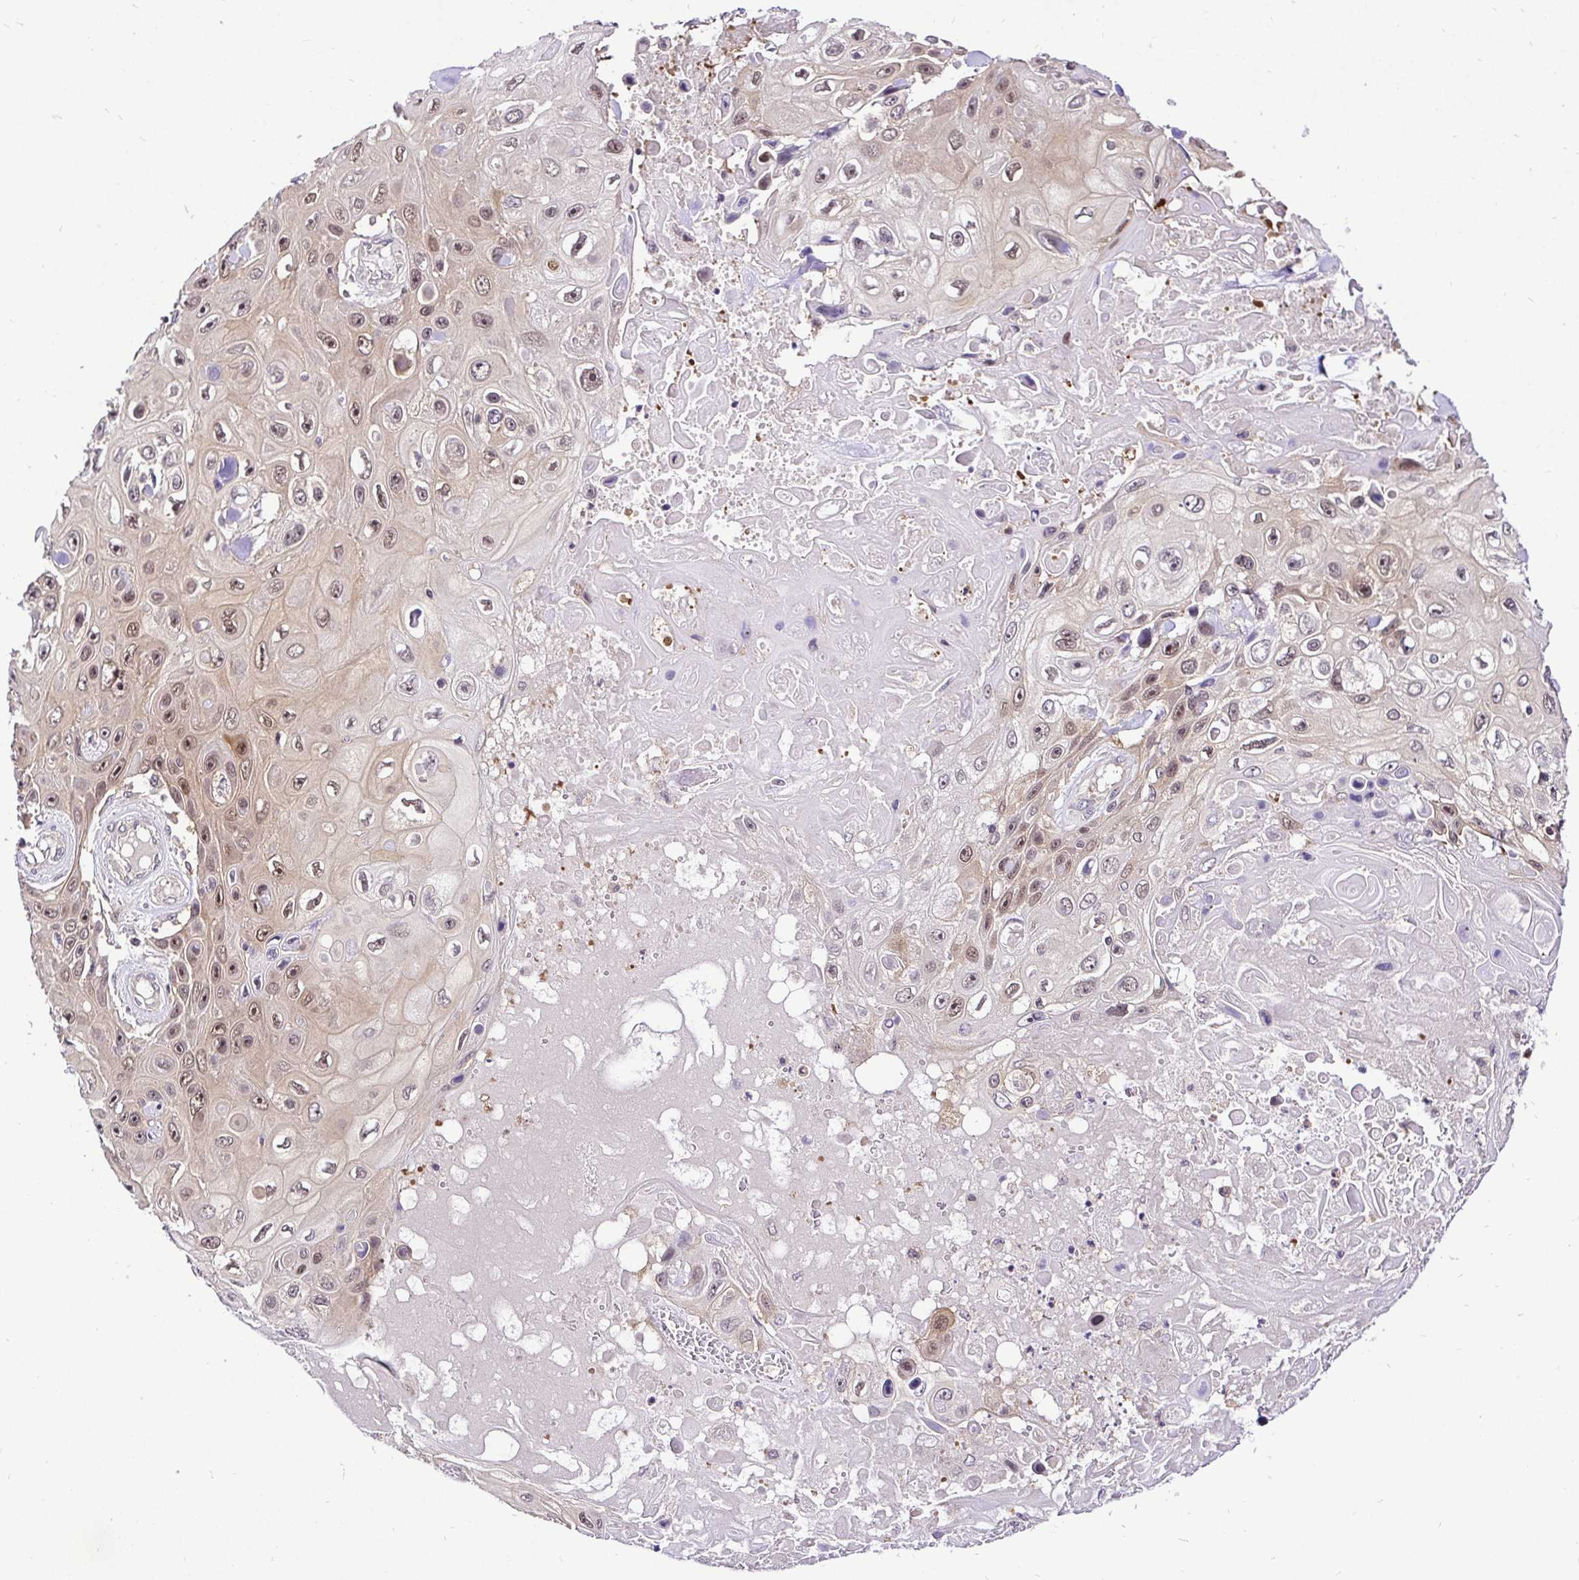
{"staining": {"intensity": "moderate", "quantity": ">75%", "location": "nuclear"}, "tissue": "skin cancer", "cell_type": "Tumor cells", "image_type": "cancer", "snomed": [{"axis": "morphology", "description": "Squamous cell carcinoma, NOS"}, {"axis": "topography", "description": "Skin"}], "caption": "Skin squamous cell carcinoma stained with a protein marker displays moderate staining in tumor cells.", "gene": "UBE2M", "patient": {"sex": "male", "age": 82}}